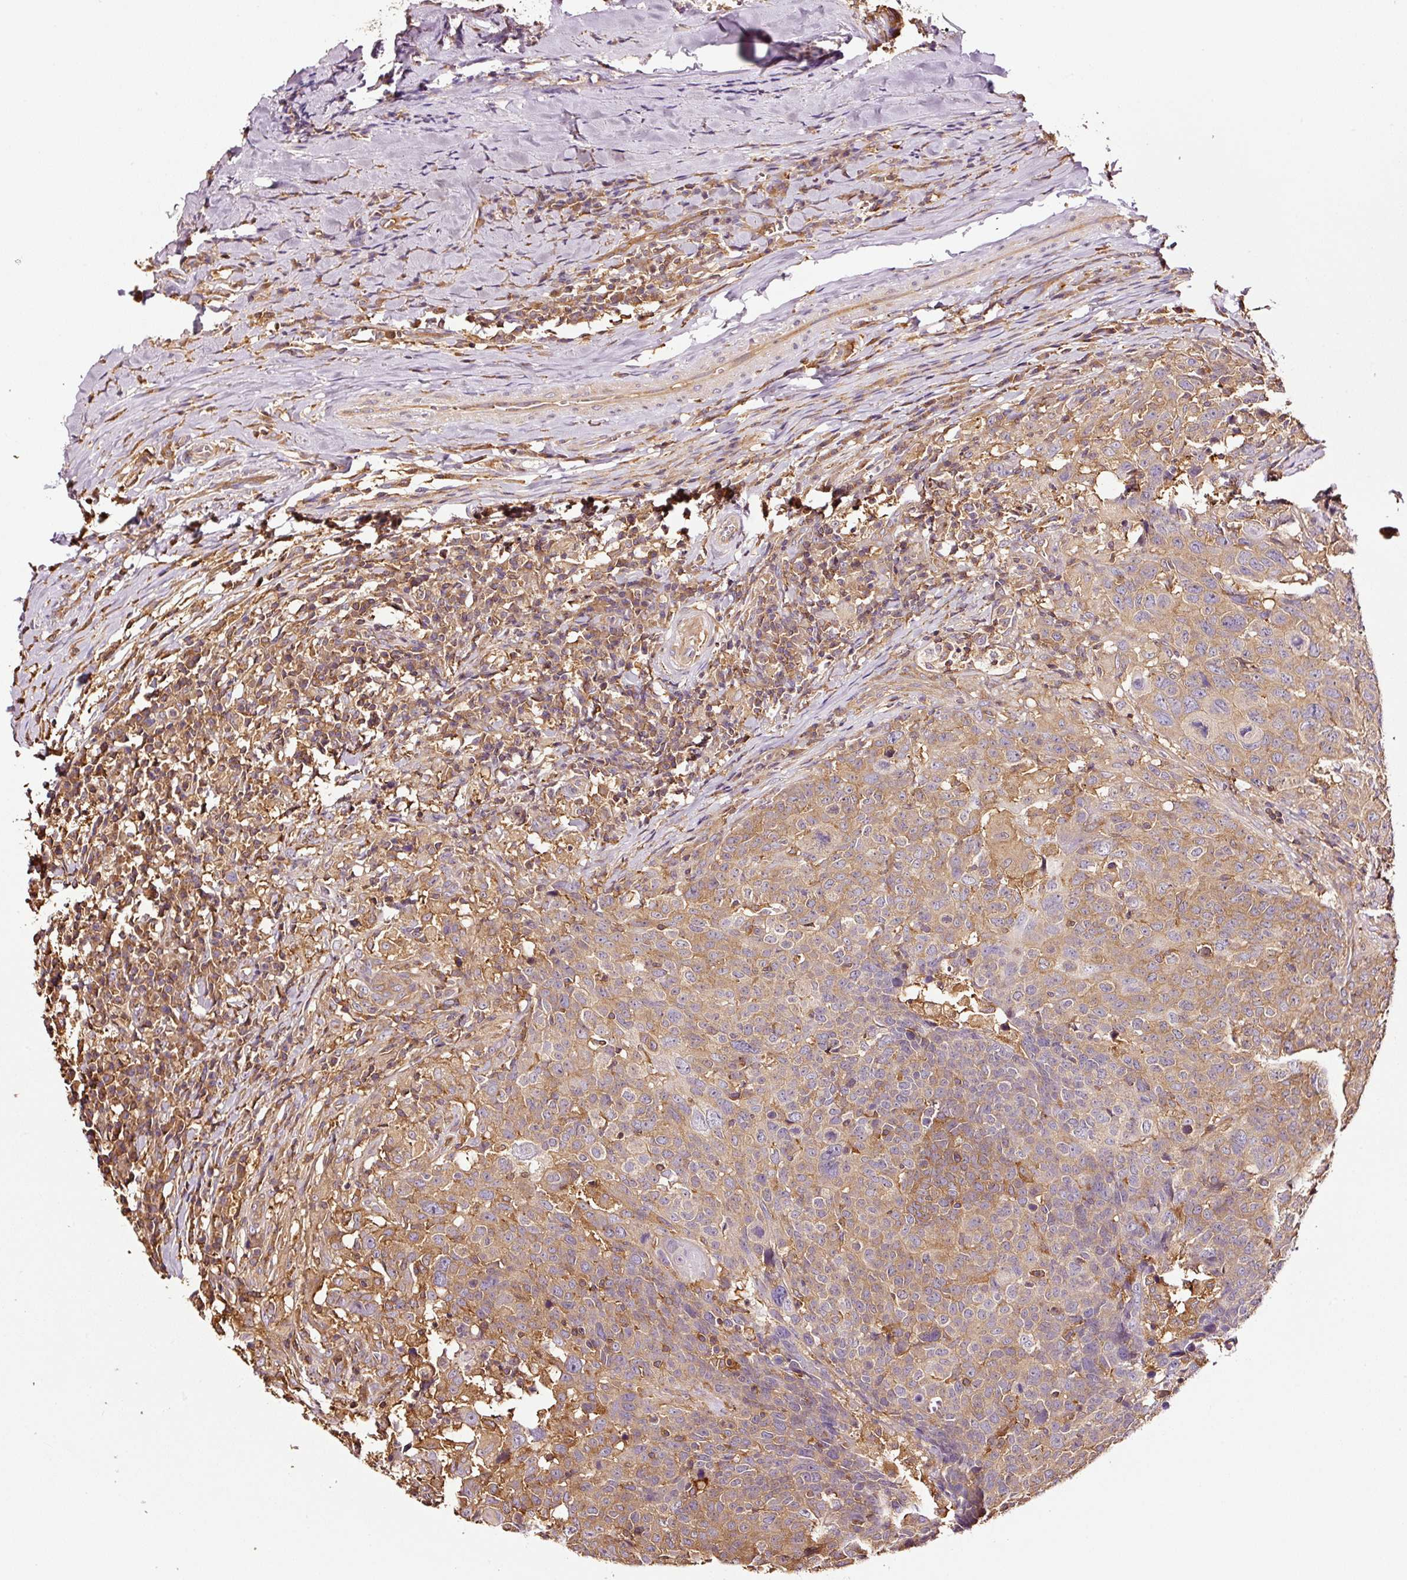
{"staining": {"intensity": "moderate", "quantity": ">75%", "location": "cytoplasmic/membranous"}, "tissue": "head and neck cancer", "cell_type": "Tumor cells", "image_type": "cancer", "snomed": [{"axis": "morphology", "description": "Normal tissue, NOS"}, {"axis": "morphology", "description": "Squamous cell carcinoma, NOS"}, {"axis": "topography", "description": "Skeletal muscle"}, {"axis": "topography", "description": "Vascular tissue"}, {"axis": "topography", "description": "Peripheral nerve tissue"}, {"axis": "topography", "description": "Head-Neck"}], "caption": "A high-resolution micrograph shows IHC staining of head and neck cancer, which reveals moderate cytoplasmic/membranous staining in approximately >75% of tumor cells.", "gene": "METAP1", "patient": {"sex": "male", "age": 66}}